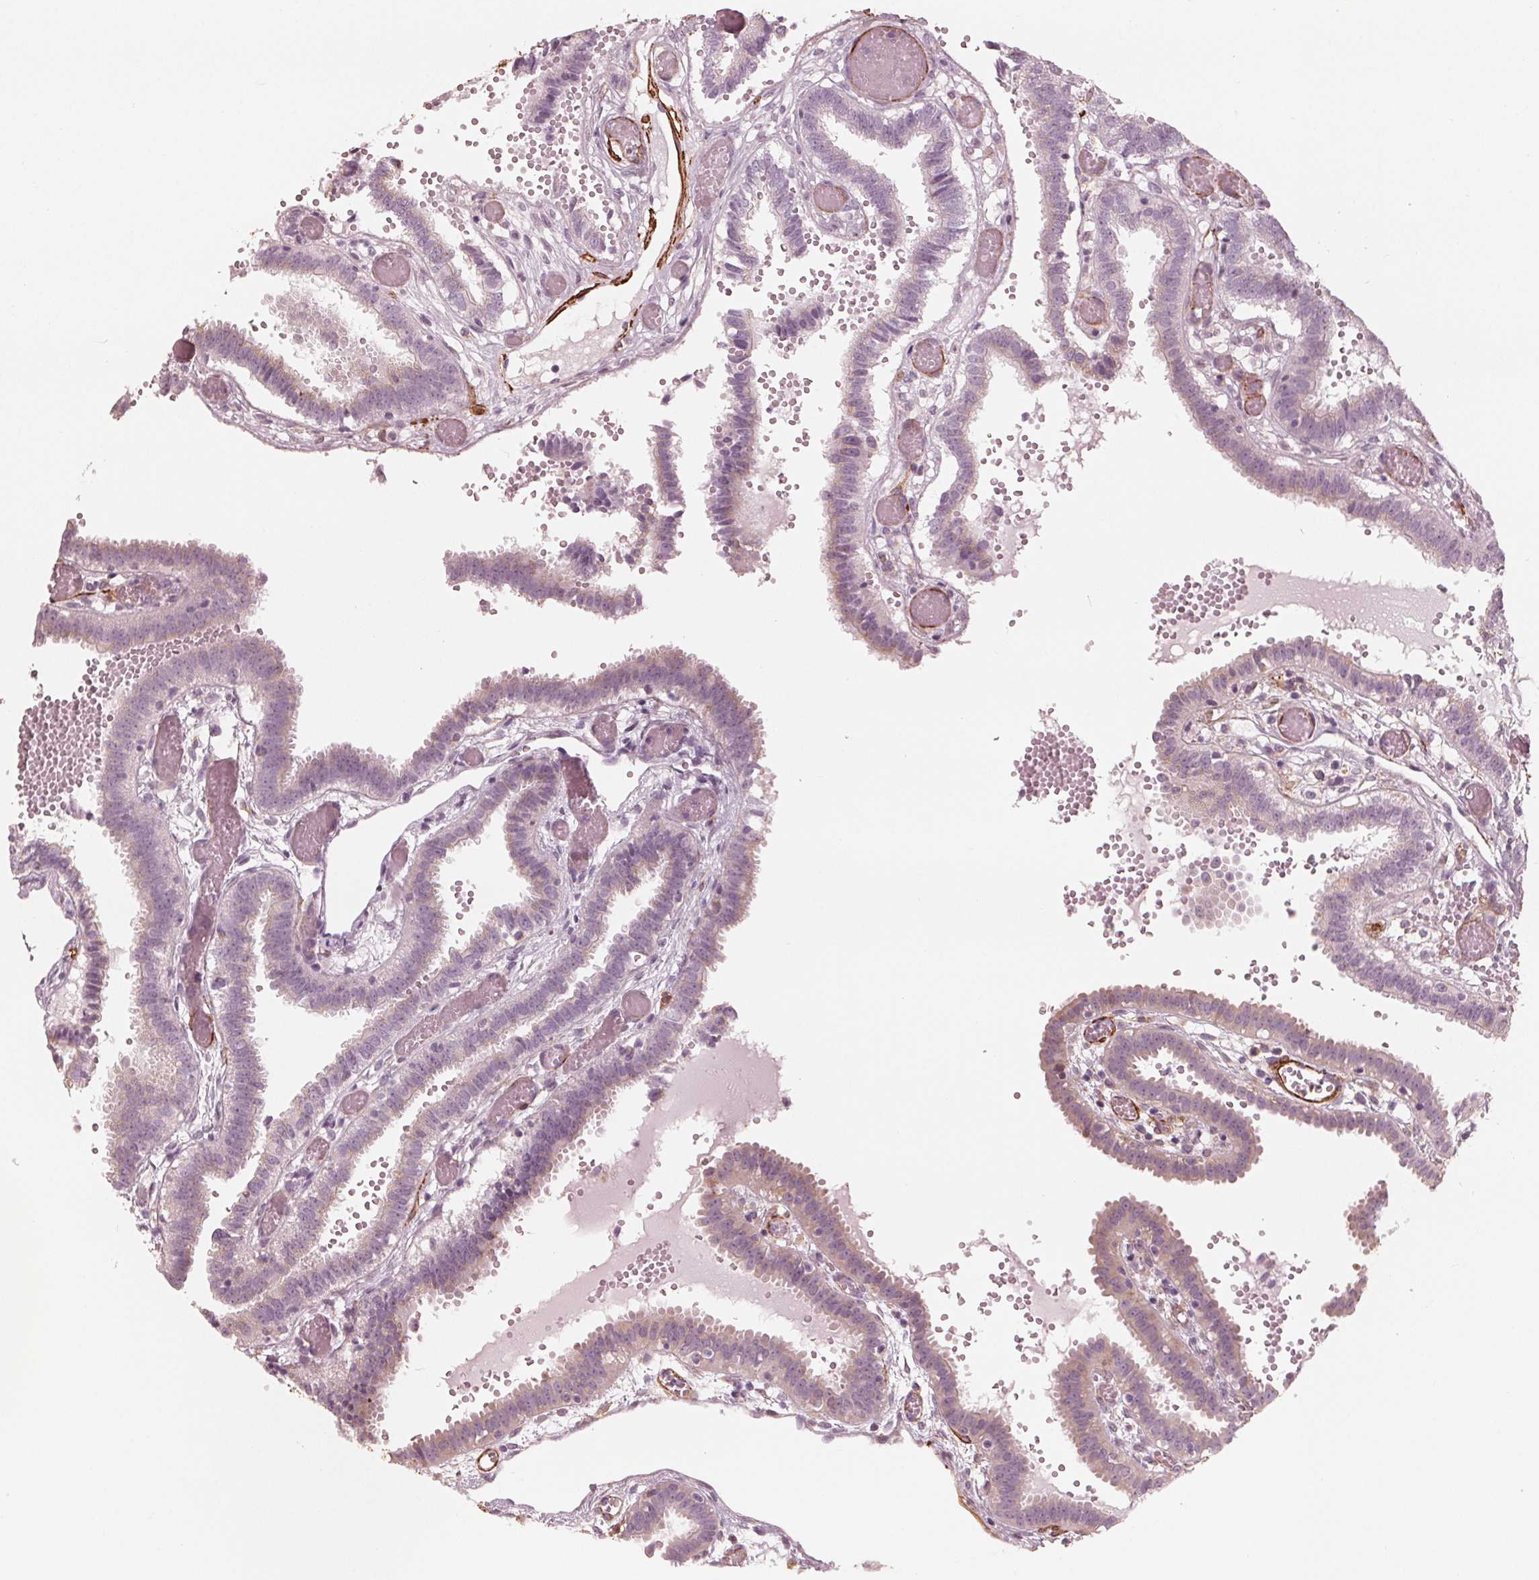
{"staining": {"intensity": "negative", "quantity": "none", "location": "none"}, "tissue": "fallopian tube", "cell_type": "Glandular cells", "image_type": "normal", "snomed": [{"axis": "morphology", "description": "Normal tissue, NOS"}, {"axis": "topography", "description": "Fallopian tube"}], "caption": "A high-resolution image shows immunohistochemistry (IHC) staining of unremarkable fallopian tube, which displays no significant staining in glandular cells.", "gene": "MIER3", "patient": {"sex": "female", "age": 37}}